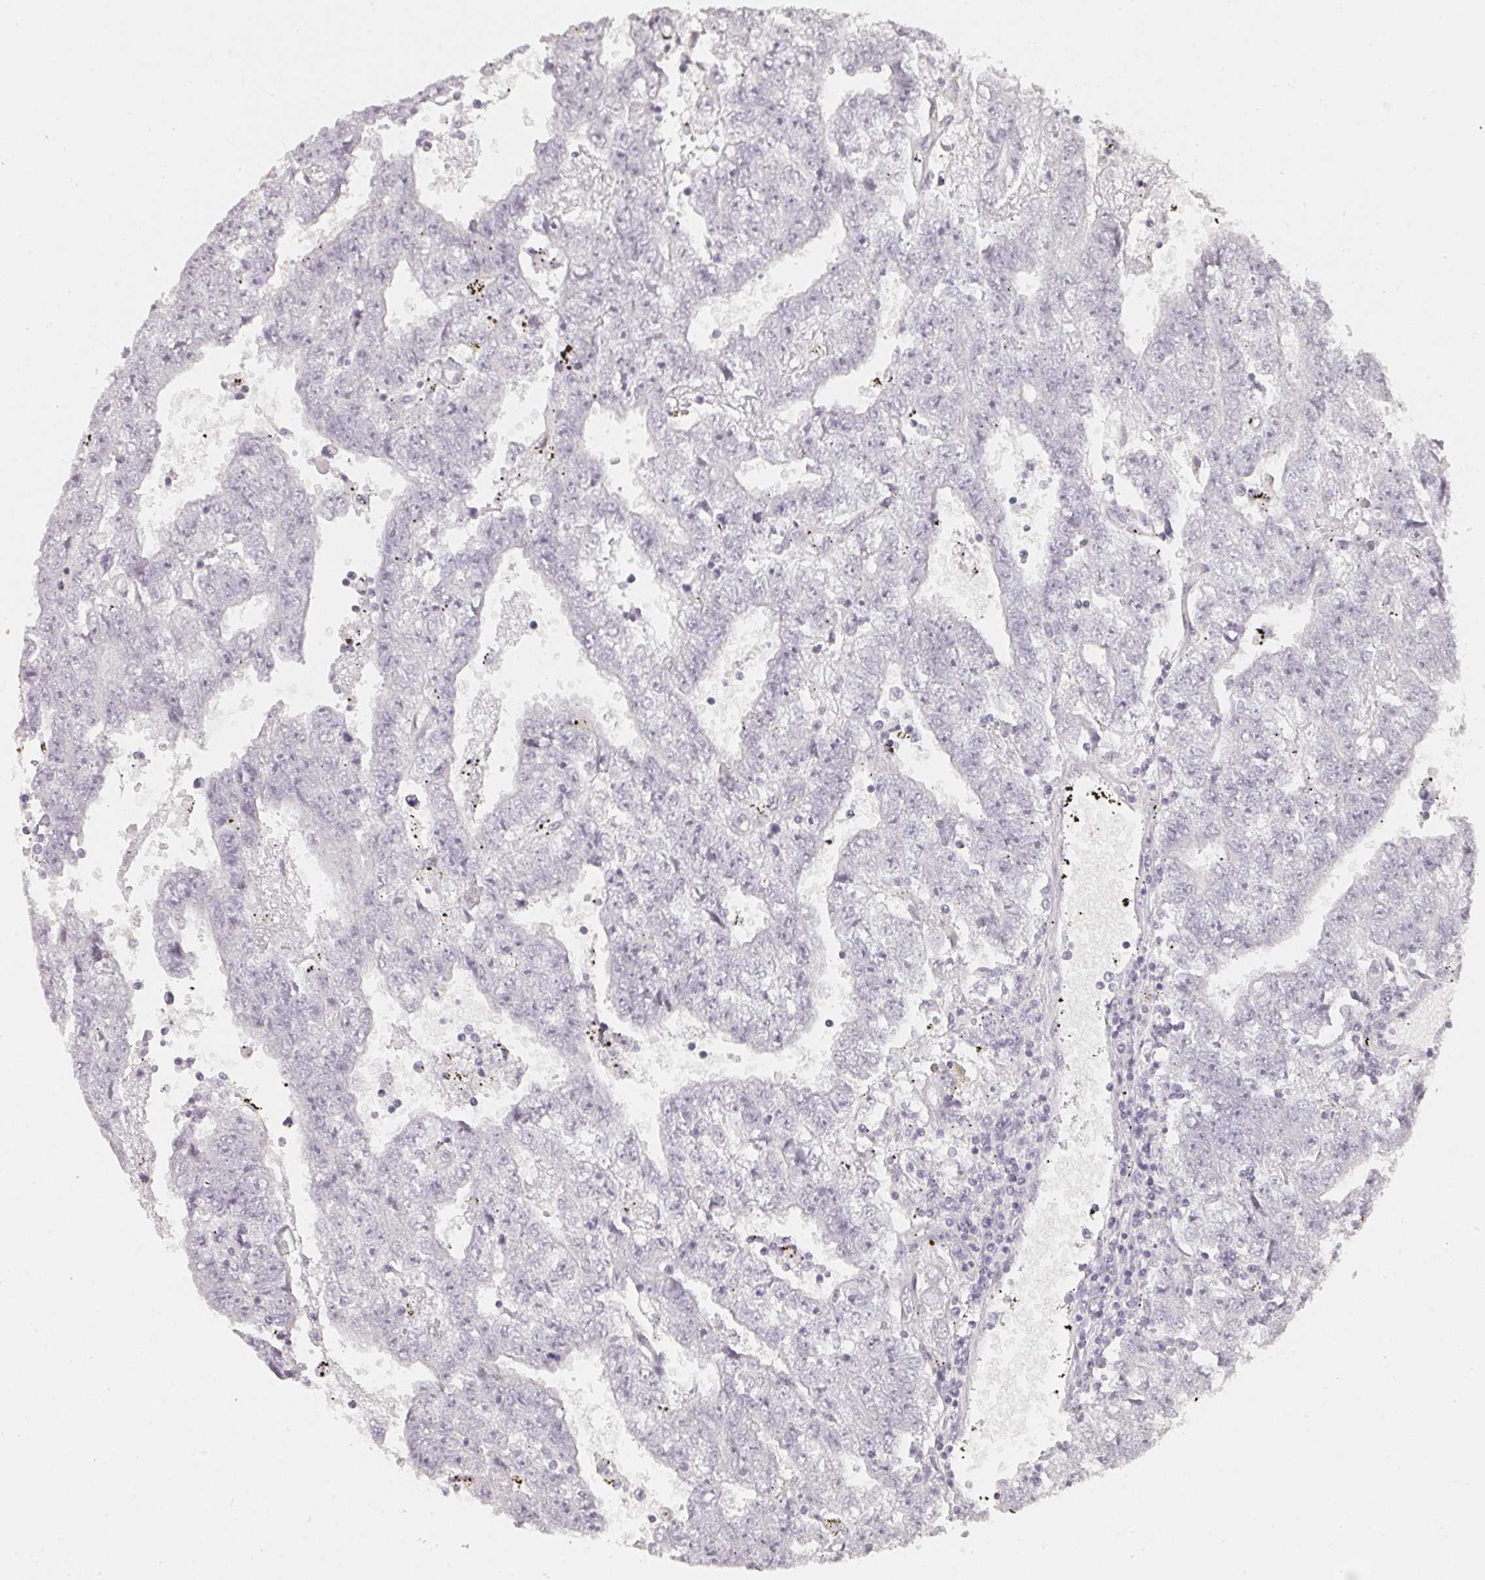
{"staining": {"intensity": "negative", "quantity": "none", "location": "none"}, "tissue": "testis cancer", "cell_type": "Tumor cells", "image_type": "cancer", "snomed": [{"axis": "morphology", "description": "Carcinoma, Embryonal, NOS"}, {"axis": "topography", "description": "Testis"}], "caption": "A micrograph of human embryonal carcinoma (testis) is negative for staining in tumor cells.", "gene": "SHISA2", "patient": {"sex": "male", "age": 25}}